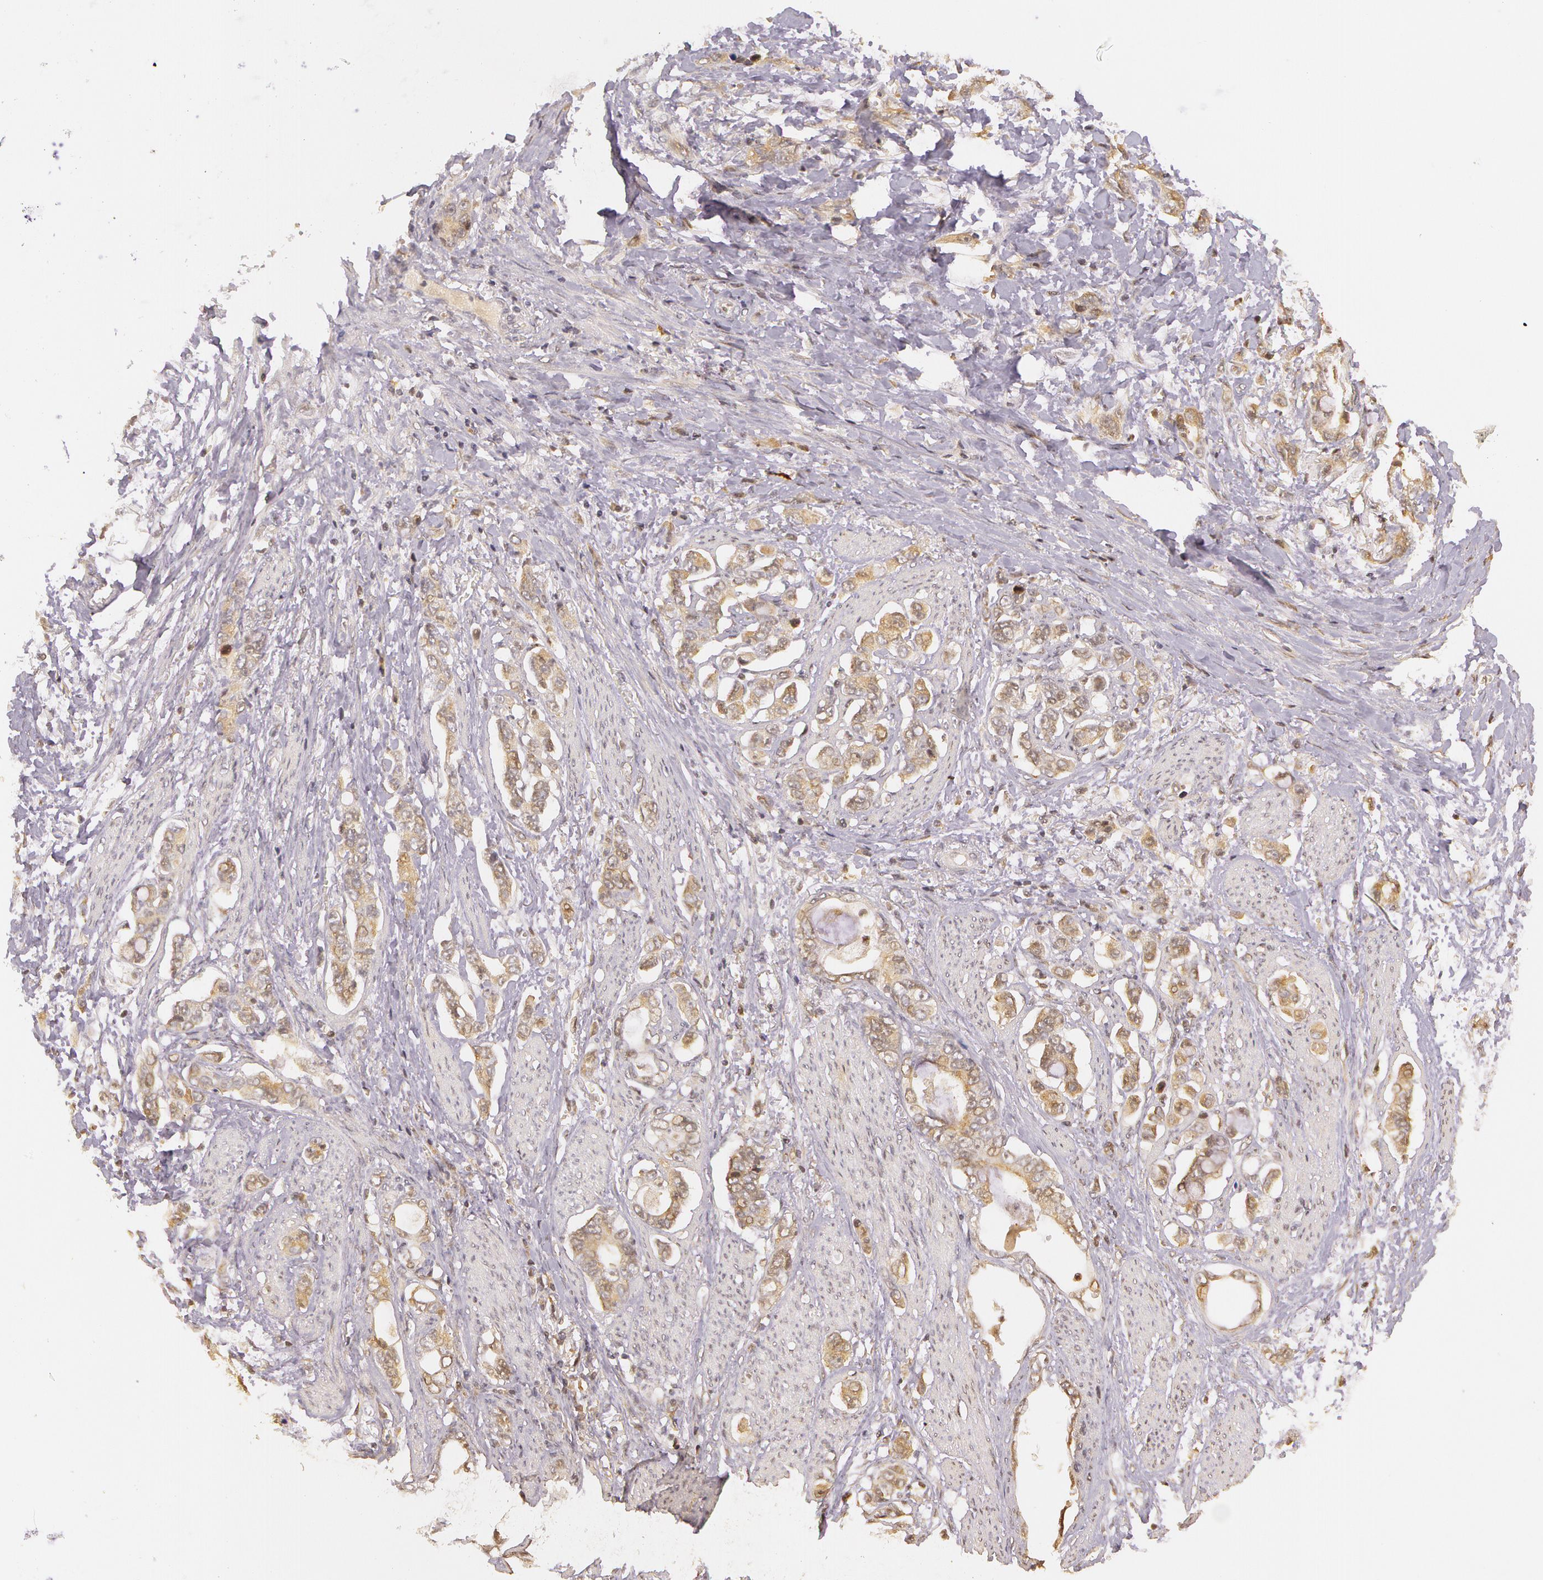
{"staining": {"intensity": "moderate", "quantity": ">75%", "location": "cytoplasmic/membranous"}, "tissue": "stomach cancer", "cell_type": "Tumor cells", "image_type": "cancer", "snomed": [{"axis": "morphology", "description": "Adenocarcinoma, NOS"}, {"axis": "topography", "description": "Stomach"}], "caption": "High-magnification brightfield microscopy of stomach cancer stained with DAB (brown) and counterstained with hematoxylin (blue). tumor cells exhibit moderate cytoplasmic/membranous positivity is appreciated in approximately>75% of cells.", "gene": "ASCC2", "patient": {"sex": "male", "age": 78}}